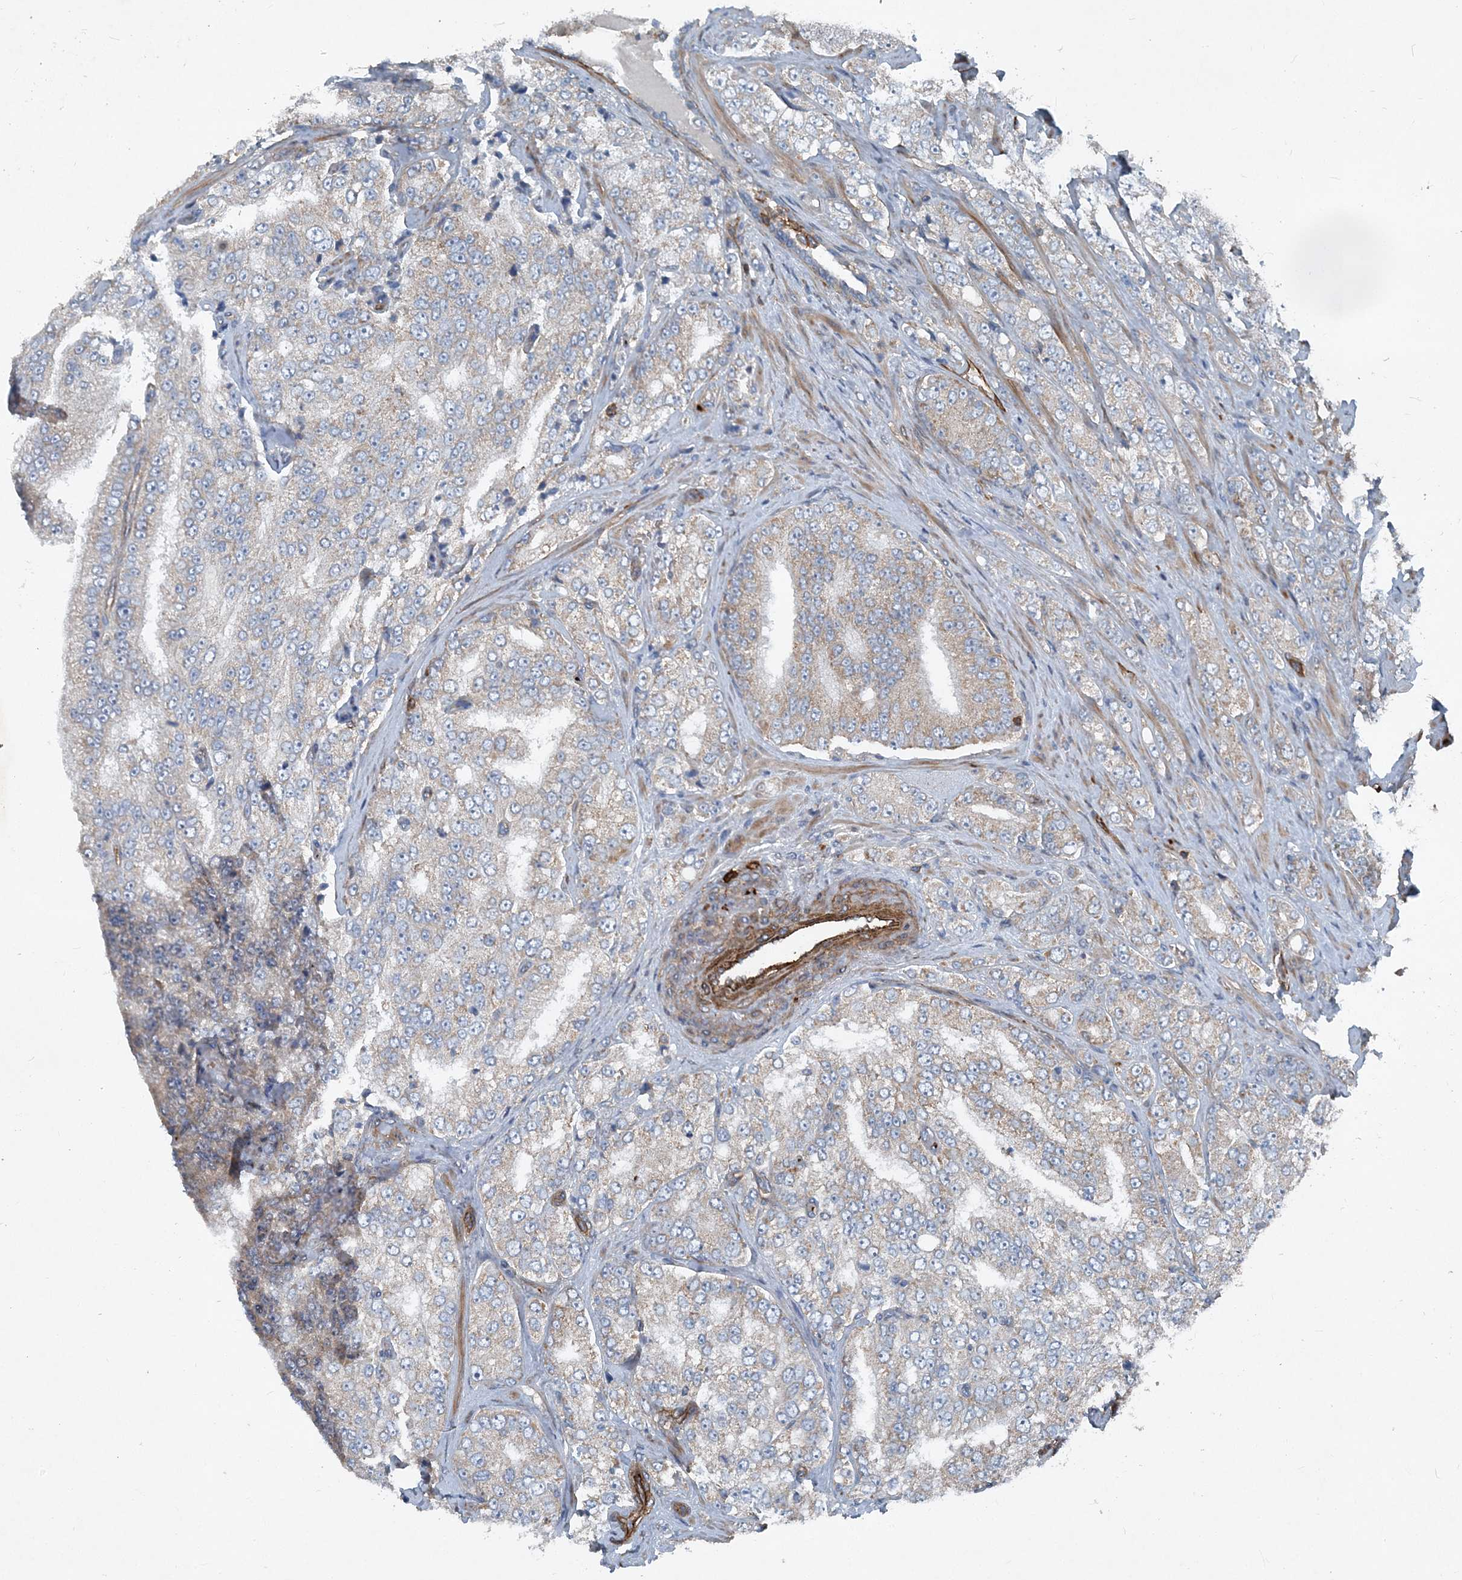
{"staining": {"intensity": "weak", "quantity": "<25%", "location": "cytoplasmic/membranous"}, "tissue": "prostate cancer", "cell_type": "Tumor cells", "image_type": "cancer", "snomed": [{"axis": "morphology", "description": "Adenocarcinoma, High grade"}, {"axis": "topography", "description": "Prostate"}], "caption": "The photomicrograph reveals no staining of tumor cells in prostate cancer. The staining is performed using DAB (3,3'-diaminobenzidine) brown chromogen with nuclei counter-stained in using hematoxylin.", "gene": "DGUOK", "patient": {"sex": "male", "age": 58}}